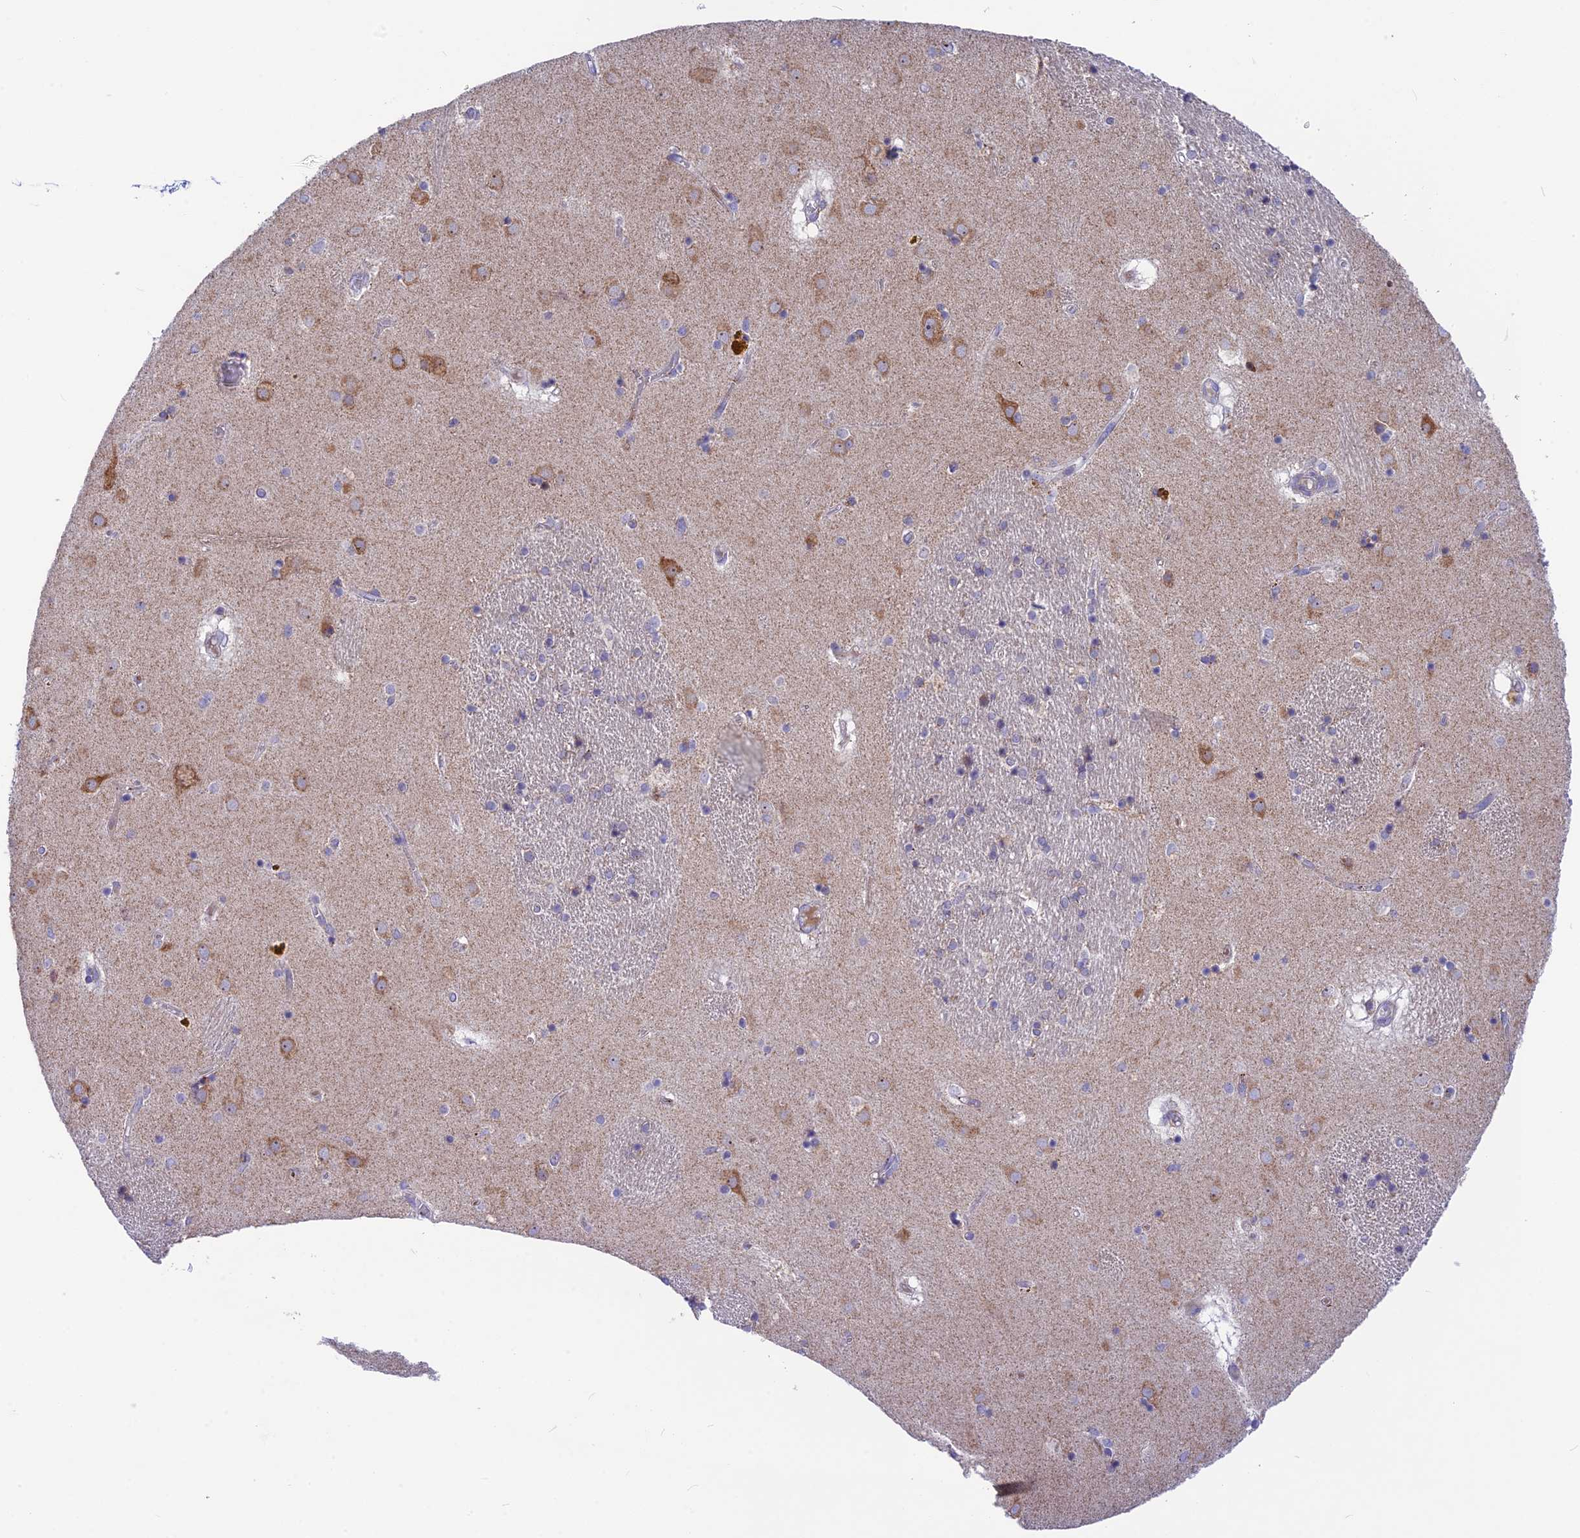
{"staining": {"intensity": "negative", "quantity": "none", "location": "none"}, "tissue": "caudate", "cell_type": "Glial cells", "image_type": "normal", "snomed": [{"axis": "morphology", "description": "Normal tissue, NOS"}, {"axis": "topography", "description": "Lateral ventricle wall"}], "caption": "Image shows no significant protein staining in glial cells of normal caudate.", "gene": "PLAC9", "patient": {"sex": "male", "age": 70}}